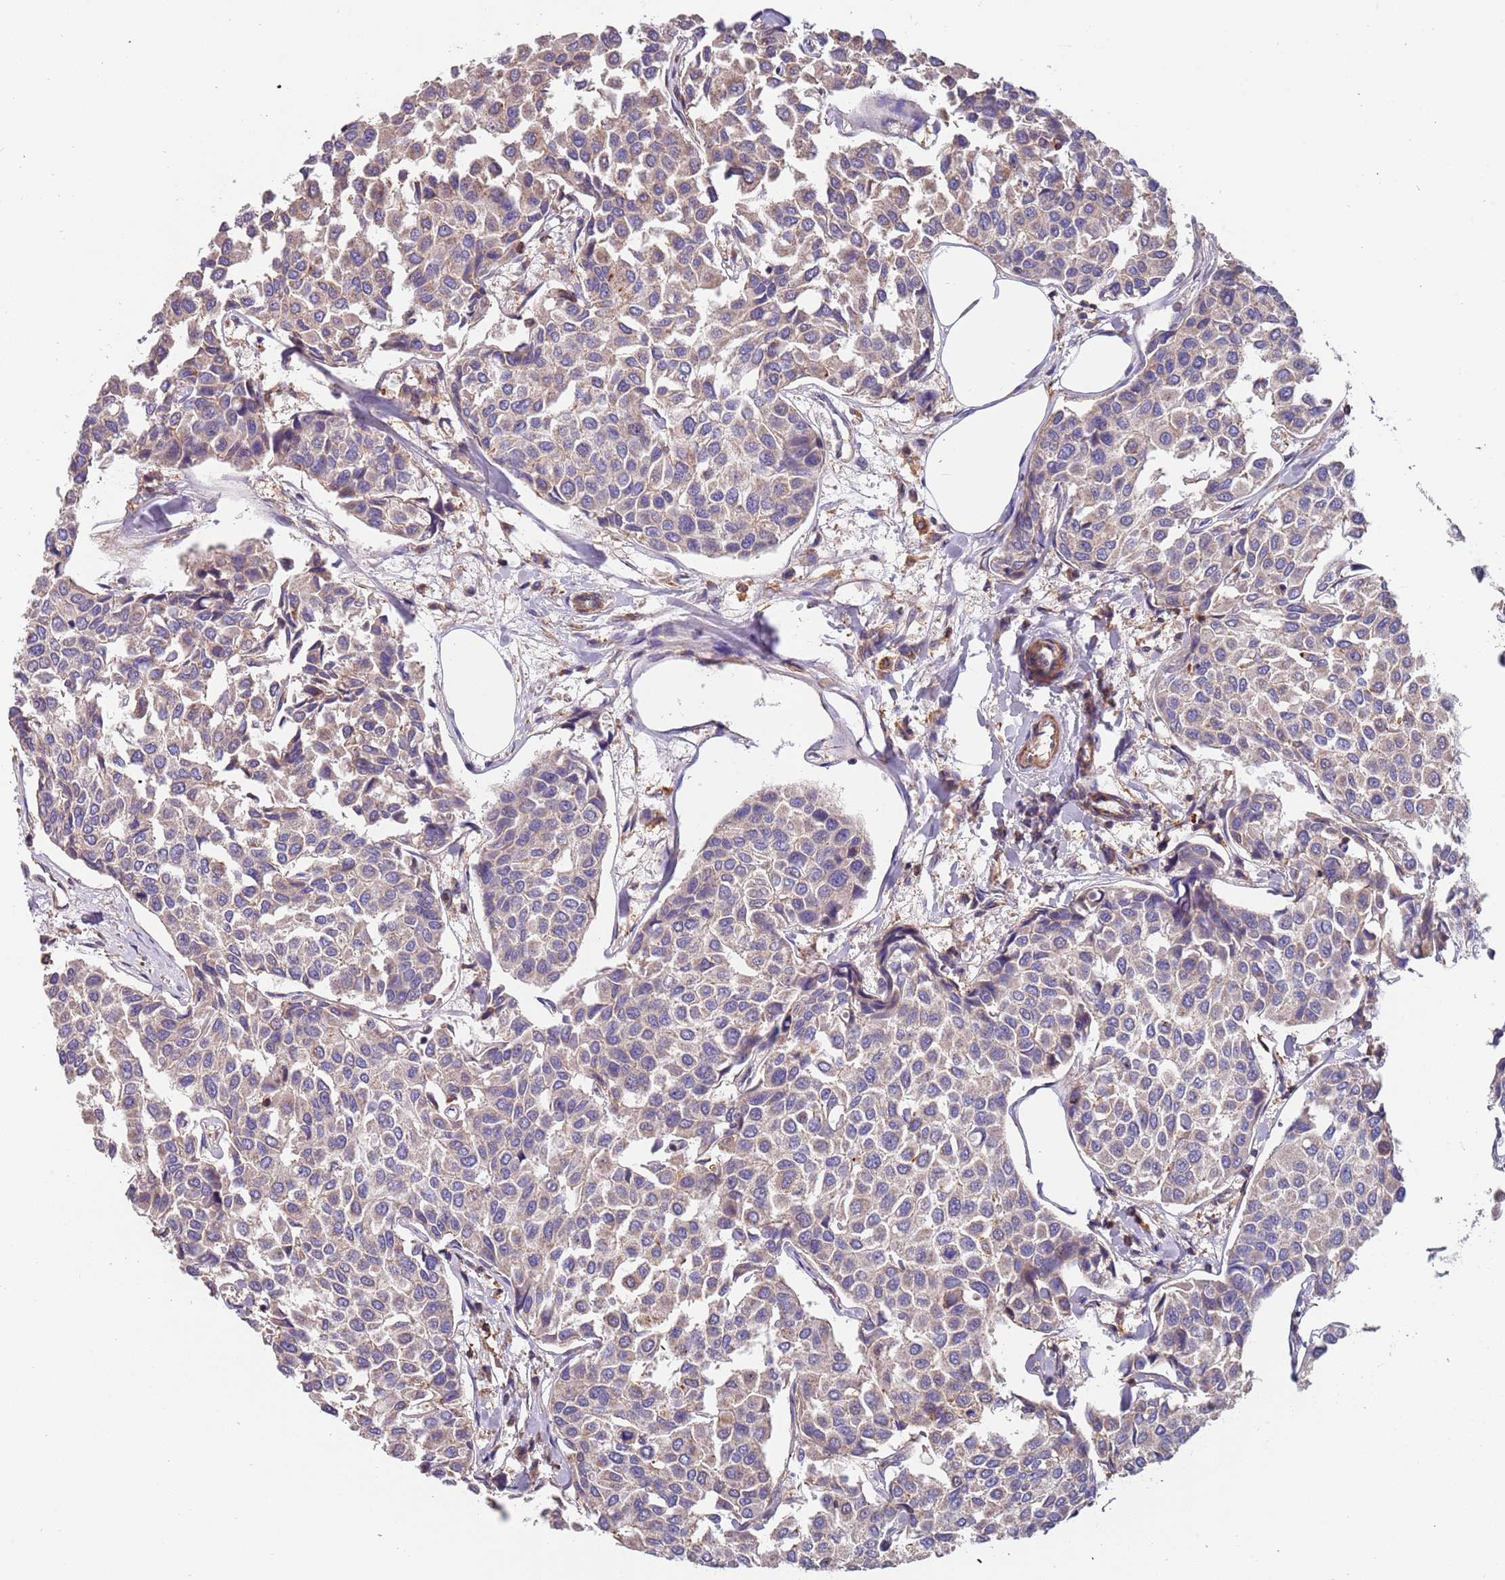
{"staining": {"intensity": "weak", "quantity": "<25%", "location": "cytoplasmic/membranous"}, "tissue": "breast cancer", "cell_type": "Tumor cells", "image_type": "cancer", "snomed": [{"axis": "morphology", "description": "Duct carcinoma"}, {"axis": "topography", "description": "Breast"}], "caption": "DAB (3,3'-diaminobenzidine) immunohistochemical staining of human breast cancer displays no significant positivity in tumor cells.", "gene": "SYT4", "patient": {"sex": "female", "age": 55}}